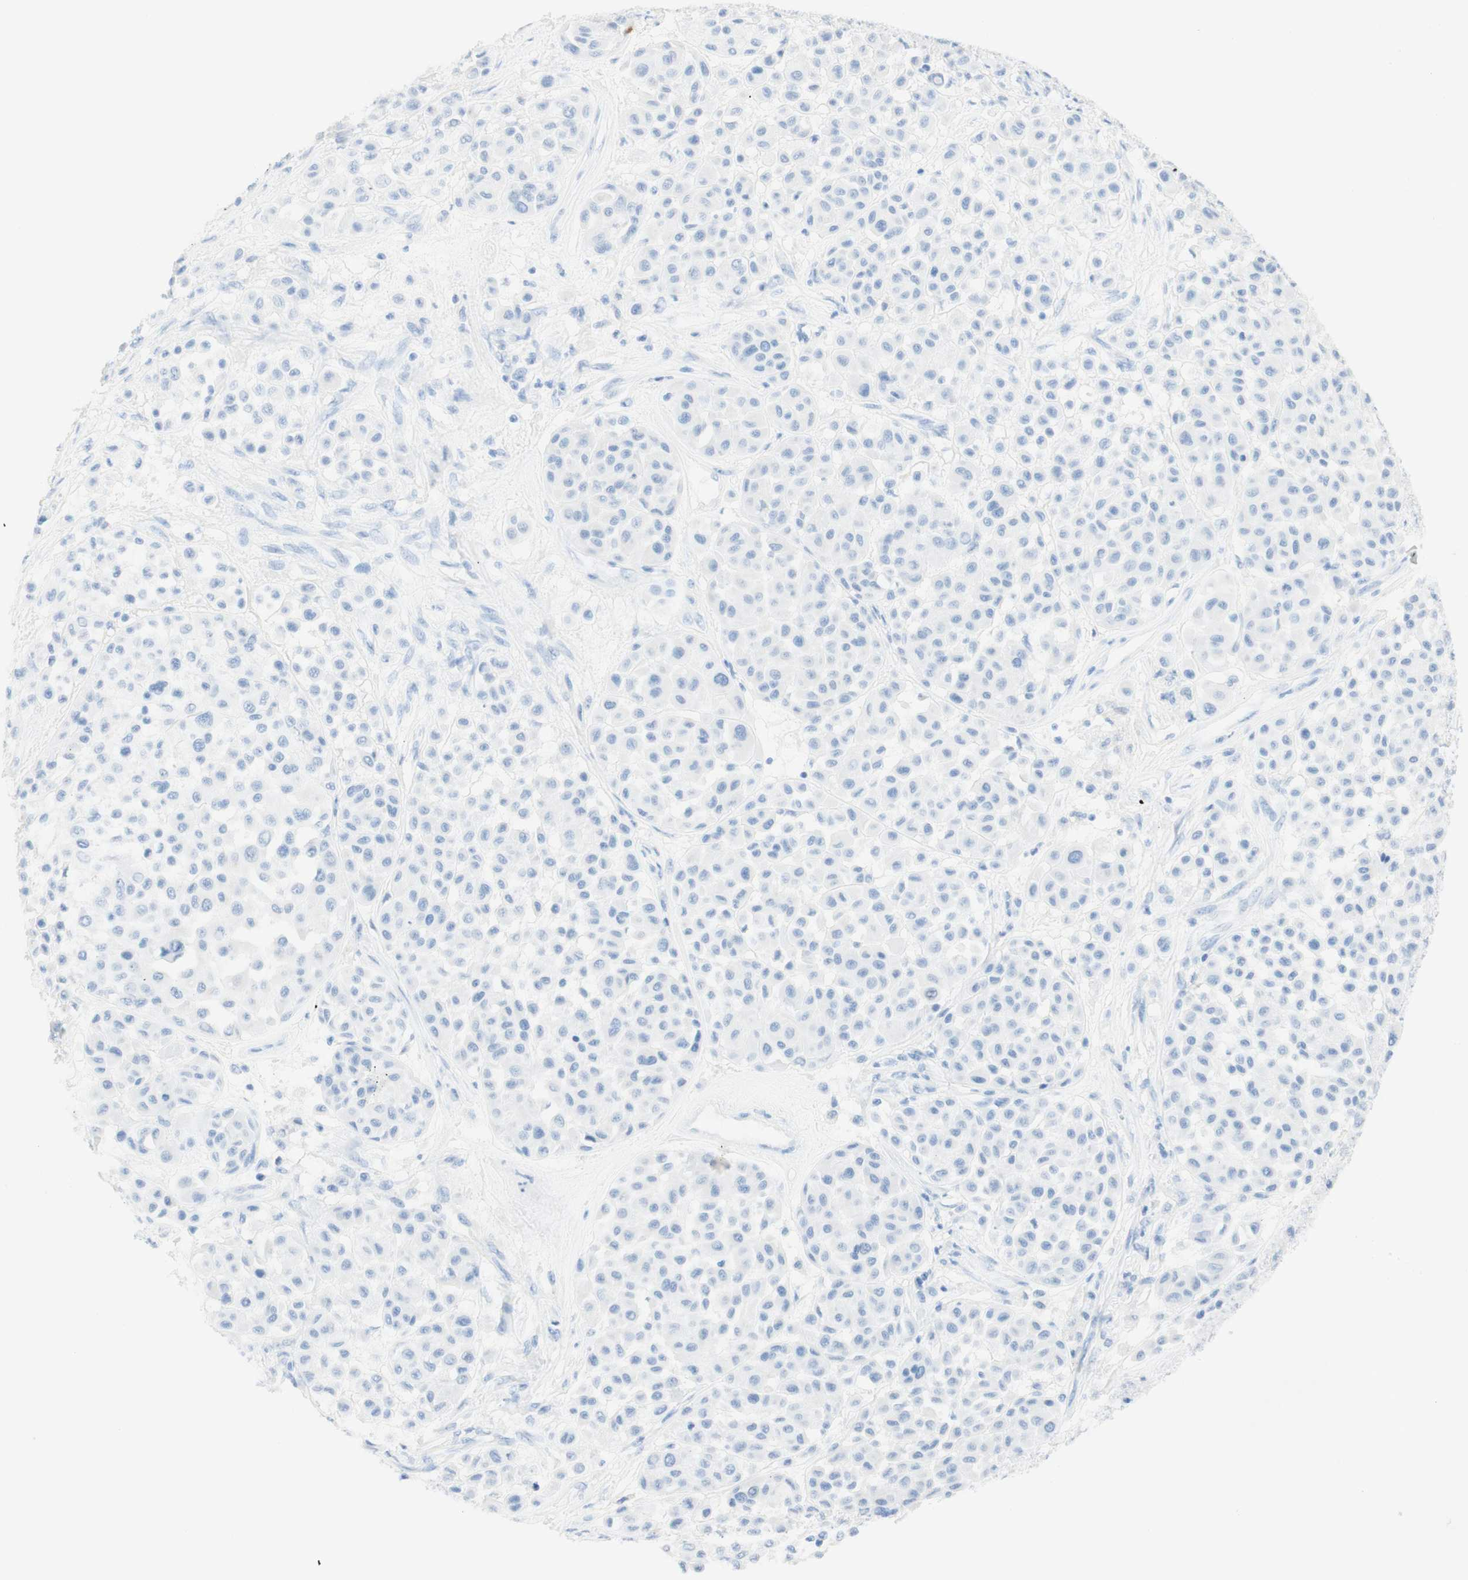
{"staining": {"intensity": "negative", "quantity": "none", "location": "none"}, "tissue": "melanoma", "cell_type": "Tumor cells", "image_type": "cancer", "snomed": [{"axis": "morphology", "description": "Malignant melanoma, Metastatic site"}, {"axis": "topography", "description": "Soft tissue"}], "caption": "IHC of human malignant melanoma (metastatic site) displays no staining in tumor cells. The staining was performed using DAB (3,3'-diaminobenzidine) to visualize the protein expression in brown, while the nuclei were stained in blue with hematoxylin (Magnification: 20x).", "gene": "TPO", "patient": {"sex": "male", "age": 41}}